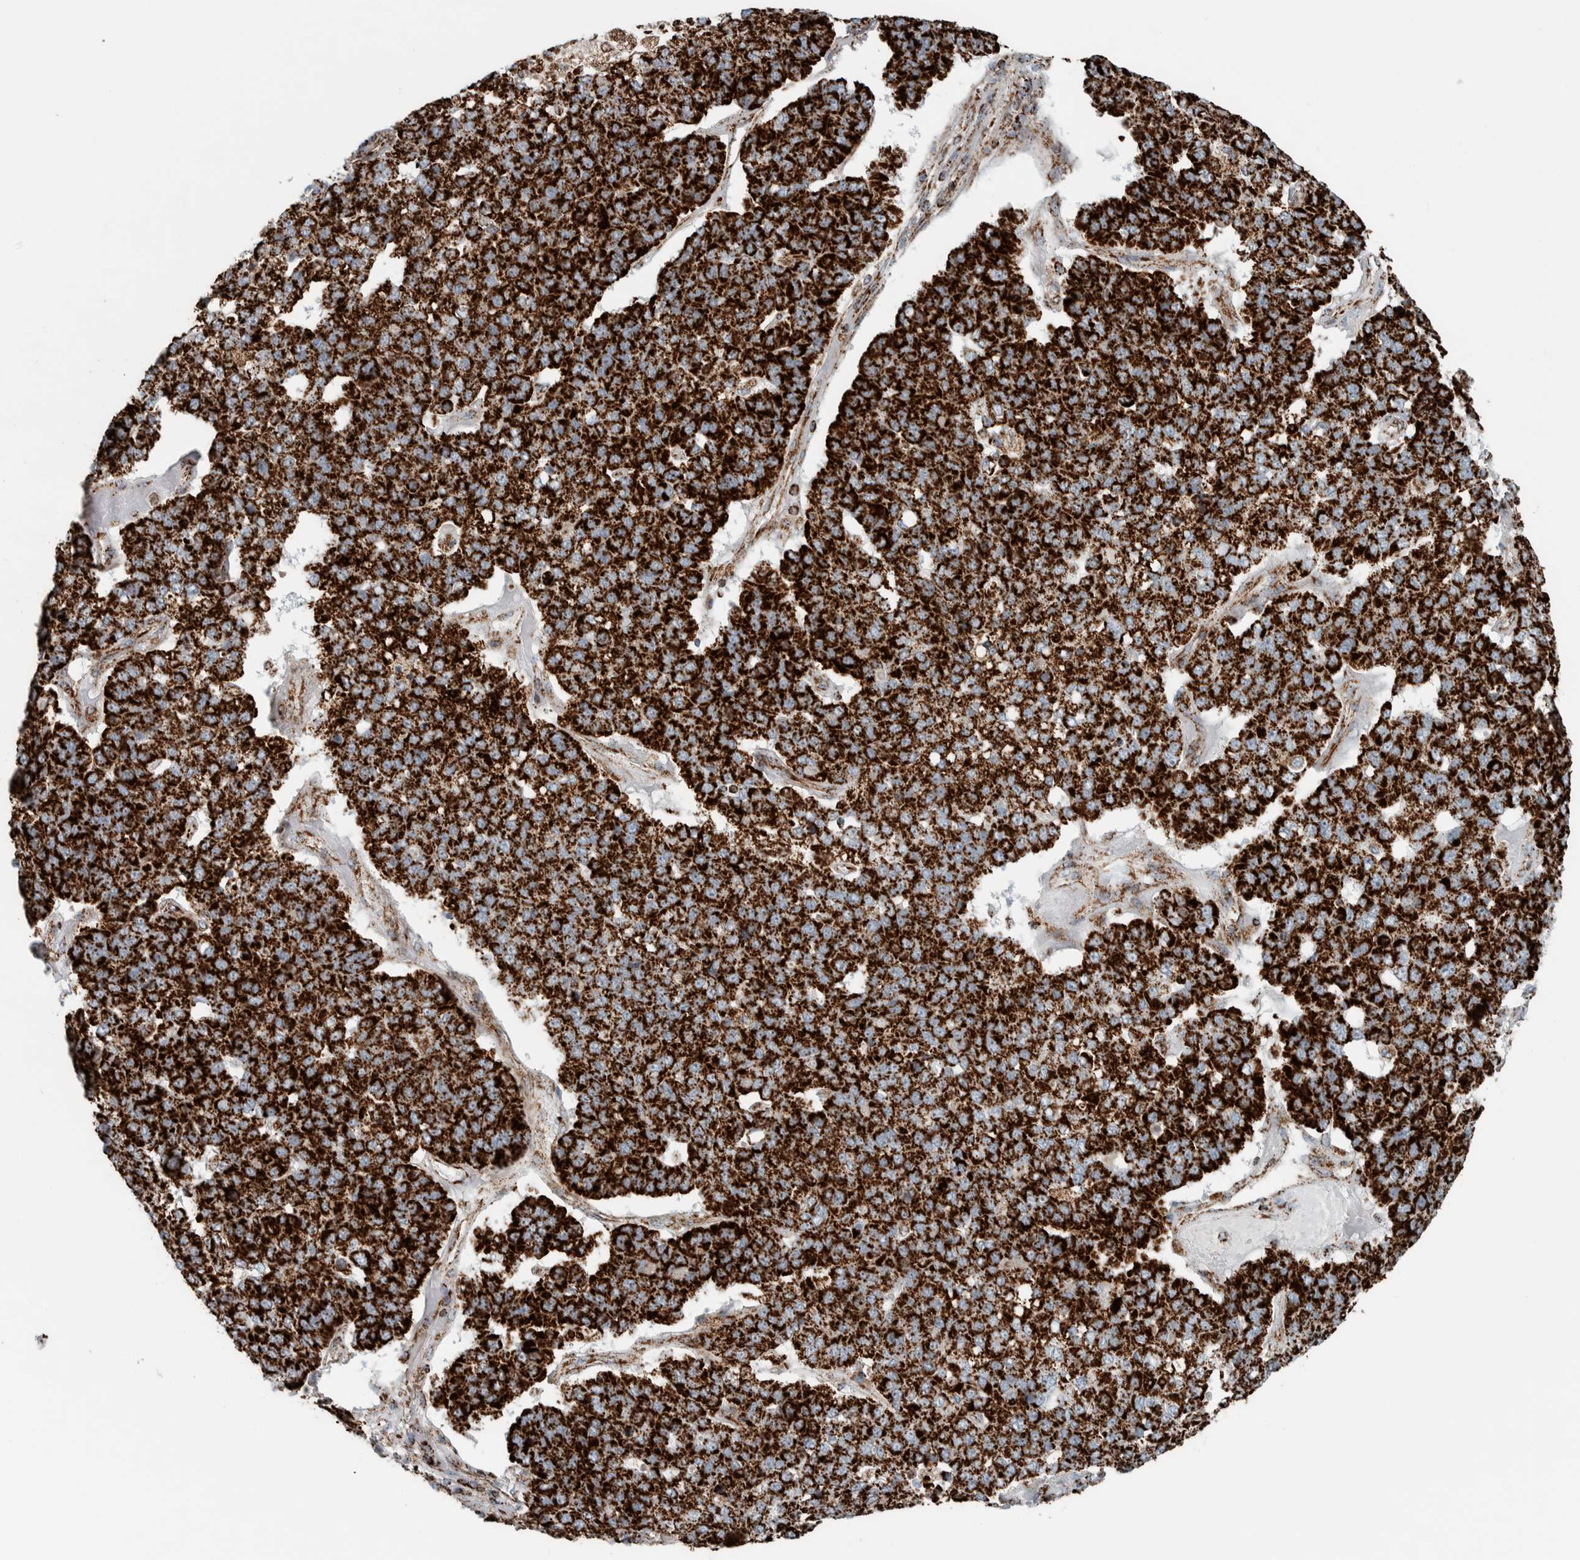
{"staining": {"intensity": "strong", "quantity": ">75%", "location": "cytoplasmic/membranous"}, "tissue": "pancreatic cancer", "cell_type": "Tumor cells", "image_type": "cancer", "snomed": [{"axis": "morphology", "description": "Adenocarcinoma, NOS"}, {"axis": "topography", "description": "Pancreas"}], "caption": "Protein staining shows strong cytoplasmic/membranous expression in about >75% of tumor cells in adenocarcinoma (pancreatic).", "gene": "CNTROB", "patient": {"sex": "female", "age": 61}}